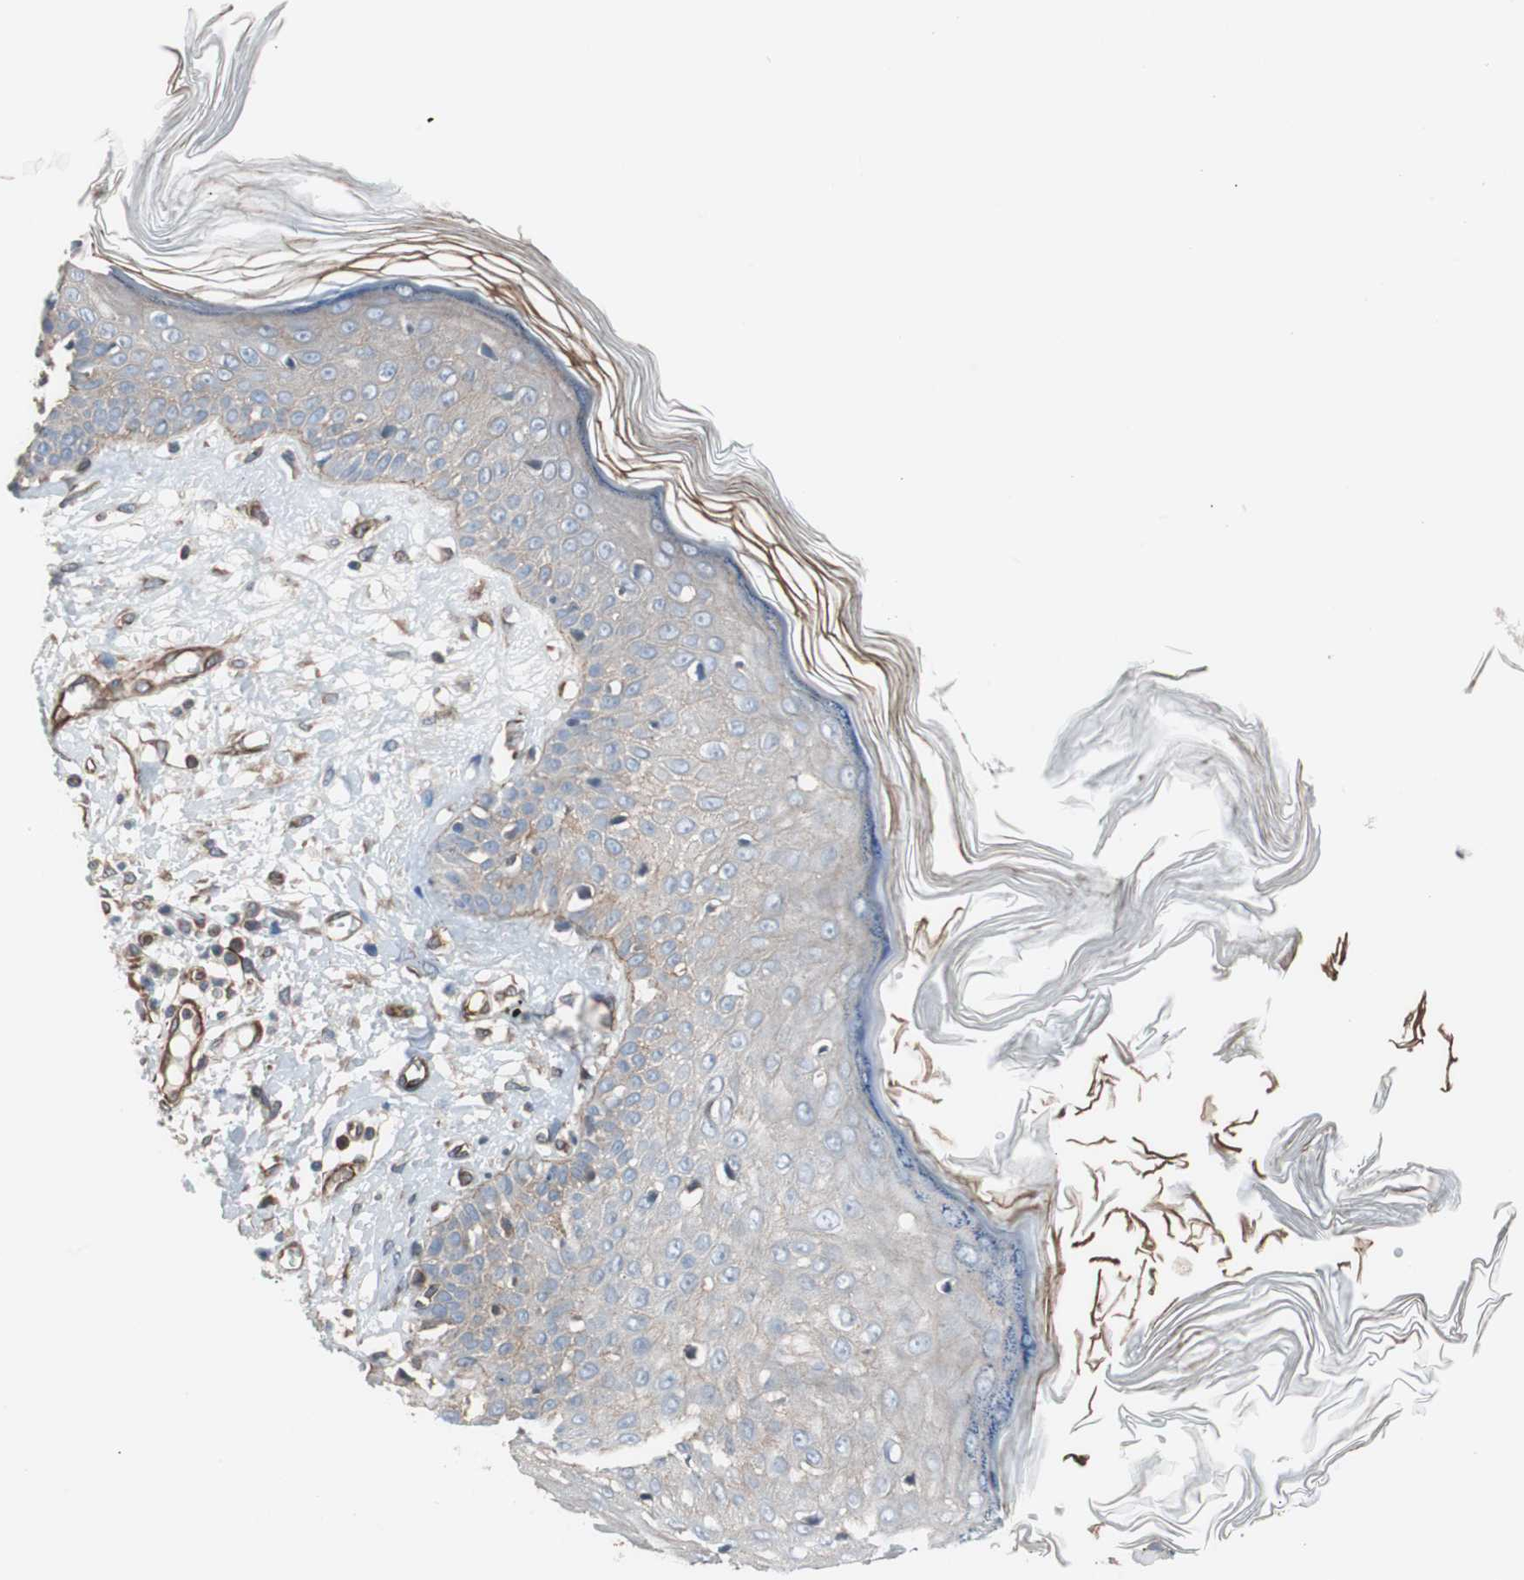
{"staining": {"intensity": "weak", "quantity": "<25%", "location": "cytoplasmic/membranous"}, "tissue": "skin cancer", "cell_type": "Tumor cells", "image_type": "cancer", "snomed": [{"axis": "morphology", "description": "Squamous cell carcinoma, NOS"}, {"axis": "topography", "description": "Skin"}], "caption": "DAB (3,3'-diaminobenzidine) immunohistochemical staining of skin squamous cell carcinoma exhibits no significant positivity in tumor cells.", "gene": "KIF3B", "patient": {"sex": "female", "age": 78}}